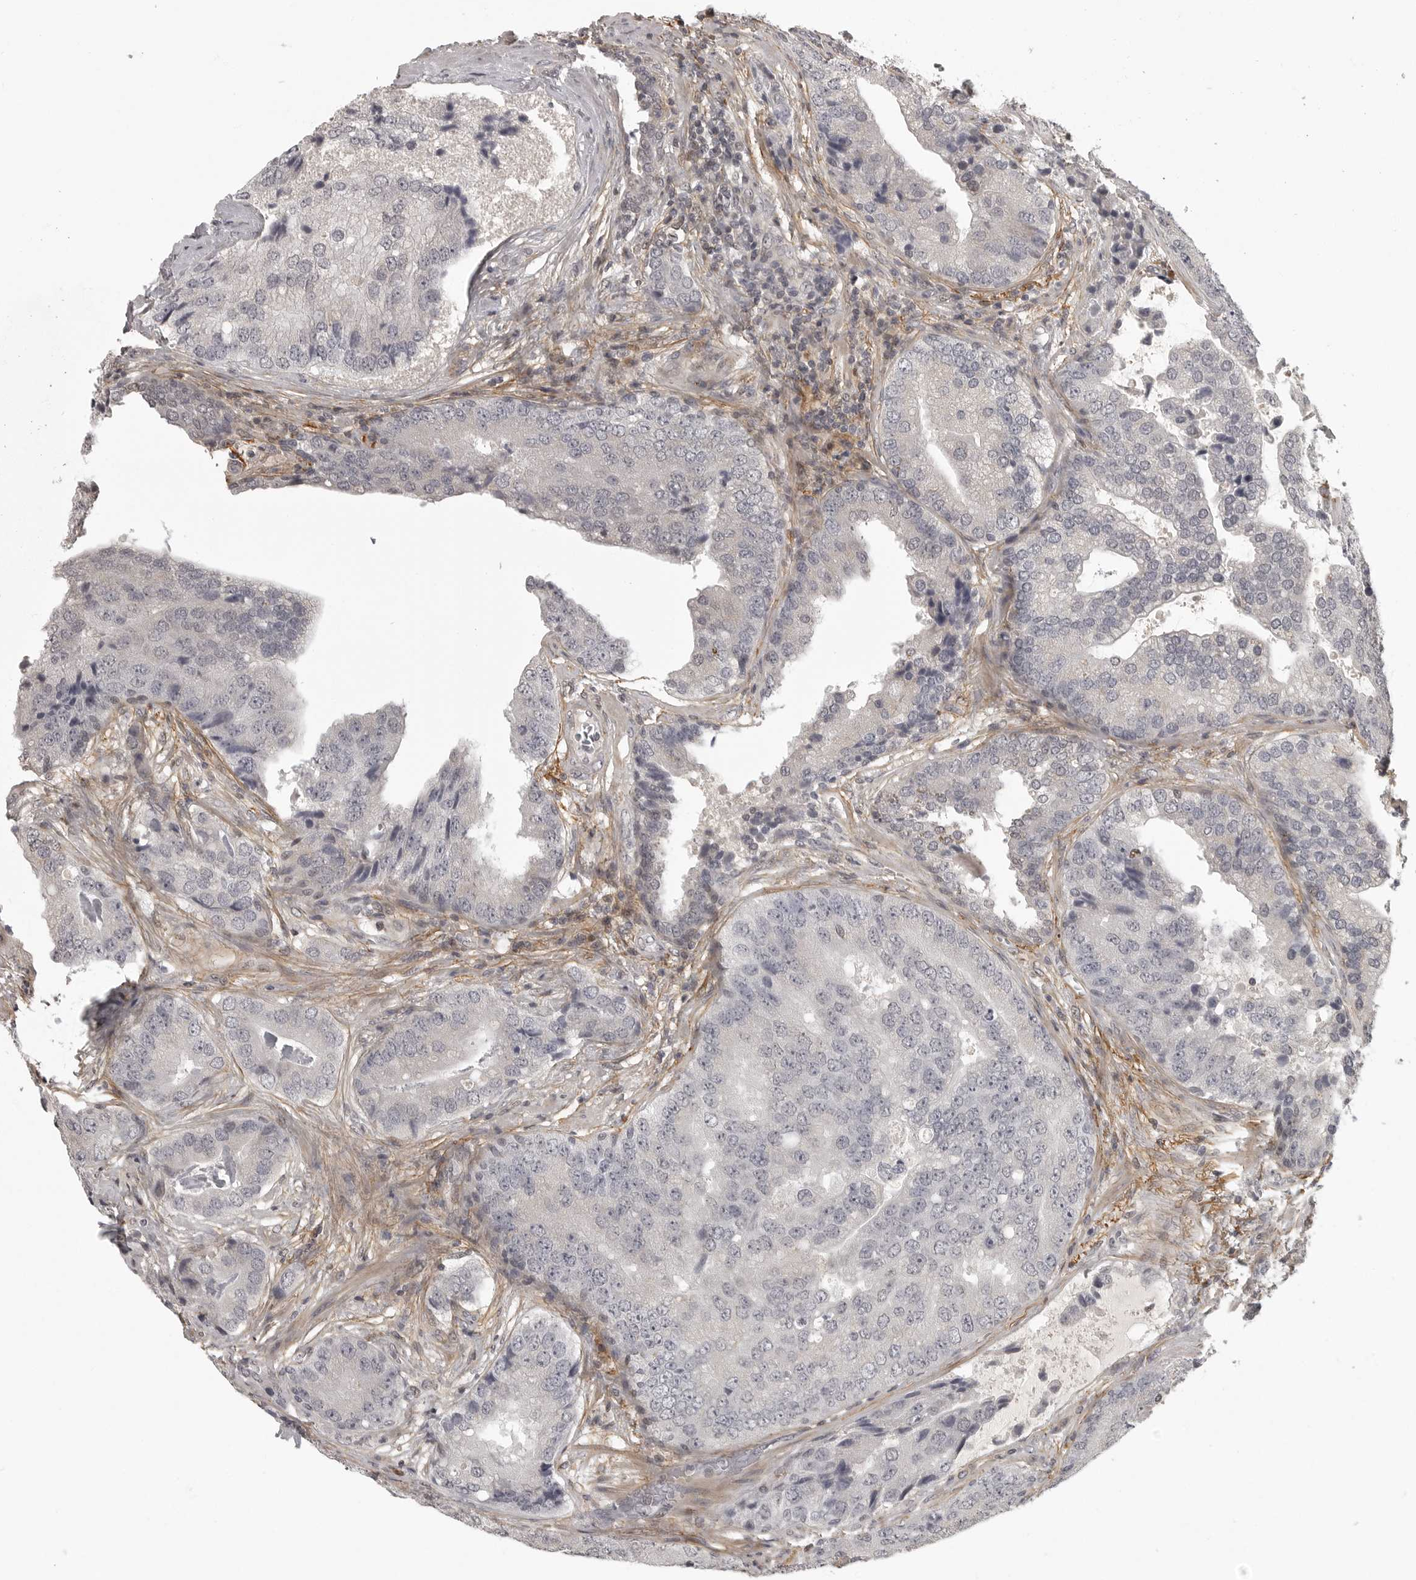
{"staining": {"intensity": "negative", "quantity": "none", "location": "none"}, "tissue": "prostate cancer", "cell_type": "Tumor cells", "image_type": "cancer", "snomed": [{"axis": "morphology", "description": "Adenocarcinoma, High grade"}, {"axis": "topography", "description": "Prostate"}], "caption": "A photomicrograph of human prostate high-grade adenocarcinoma is negative for staining in tumor cells.", "gene": "UROD", "patient": {"sex": "male", "age": 70}}